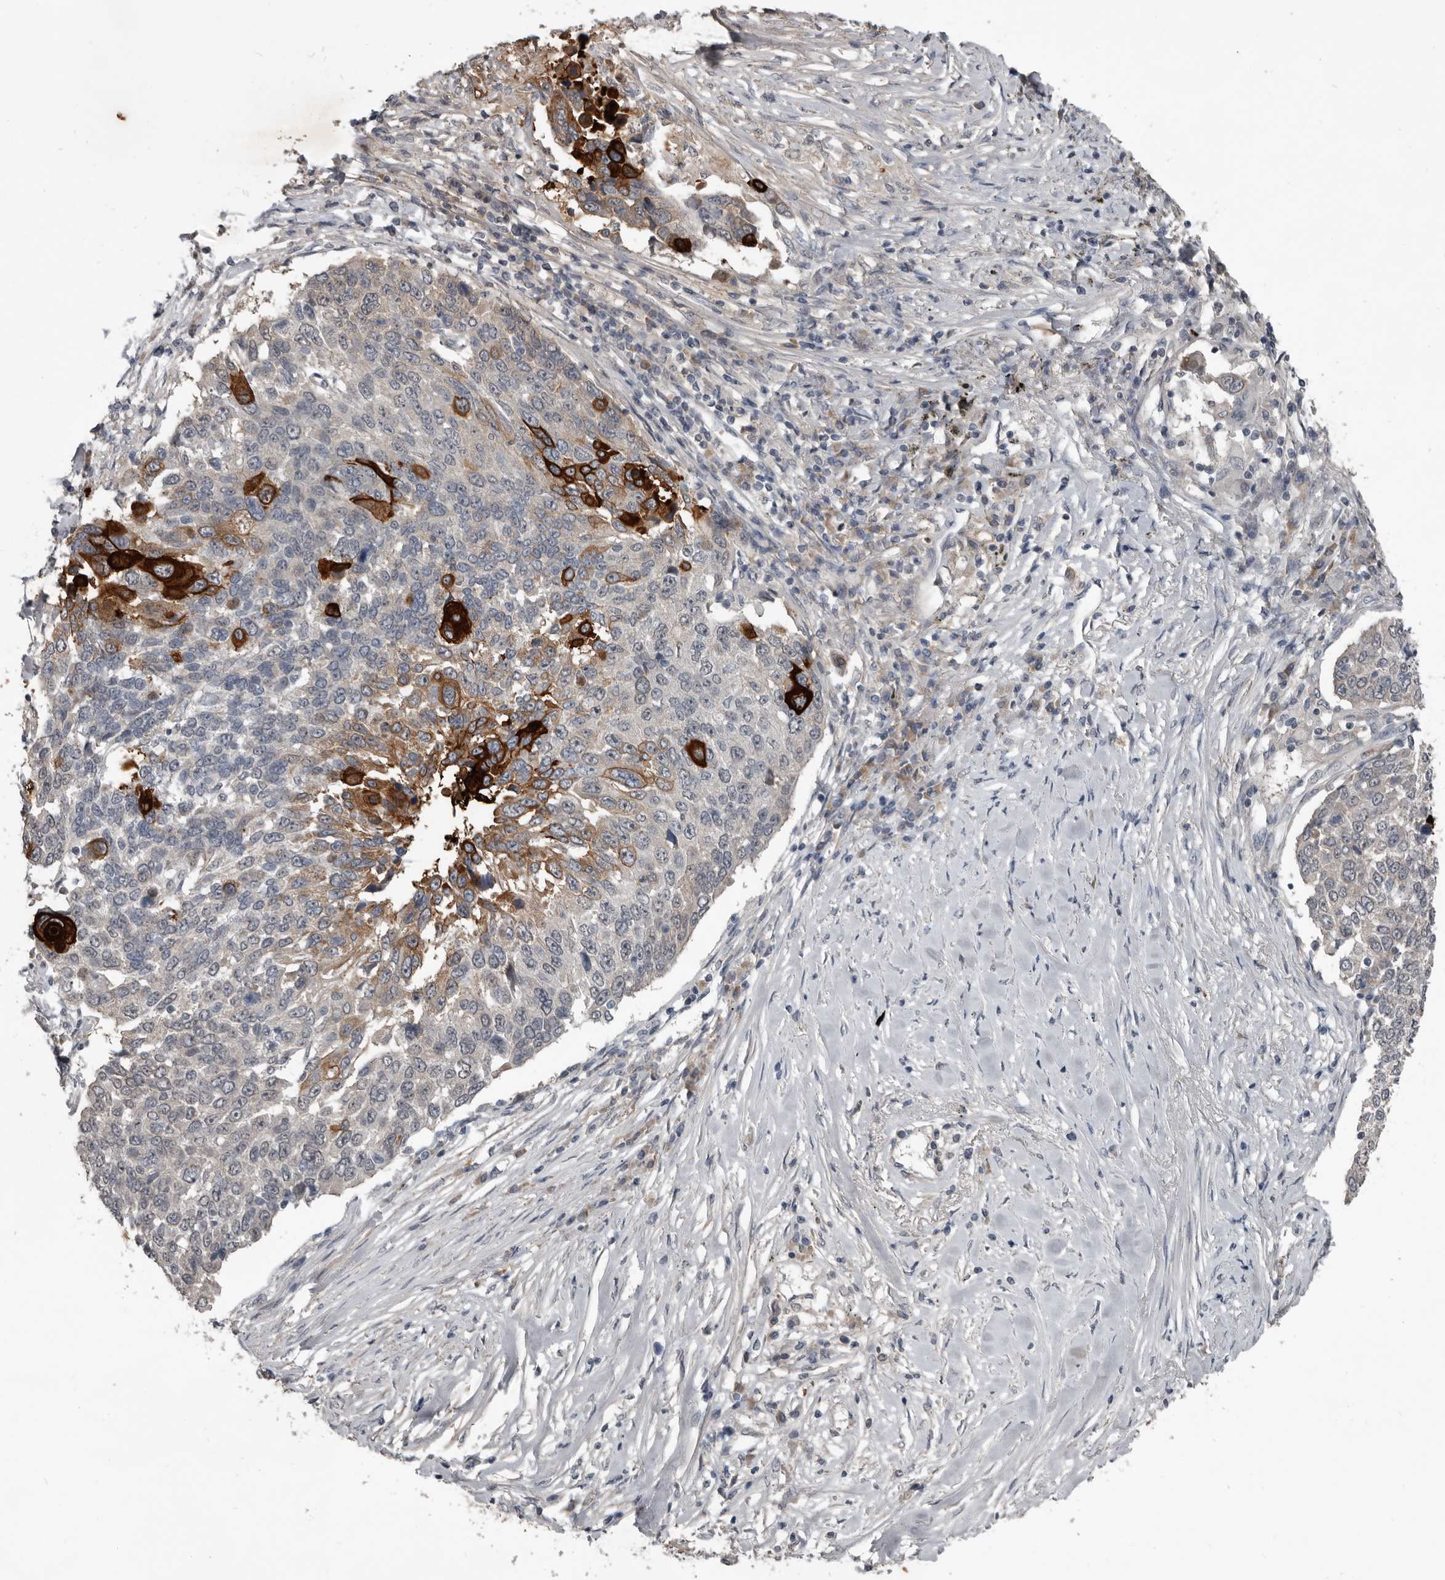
{"staining": {"intensity": "strong", "quantity": "<25%", "location": "cytoplasmic/membranous"}, "tissue": "lung cancer", "cell_type": "Tumor cells", "image_type": "cancer", "snomed": [{"axis": "morphology", "description": "Squamous cell carcinoma, NOS"}, {"axis": "topography", "description": "Lung"}], "caption": "Immunohistochemistry (DAB) staining of squamous cell carcinoma (lung) displays strong cytoplasmic/membranous protein expression in approximately <25% of tumor cells.", "gene": "C1orf216", "patient": {"sex": "male", "age": 66}}